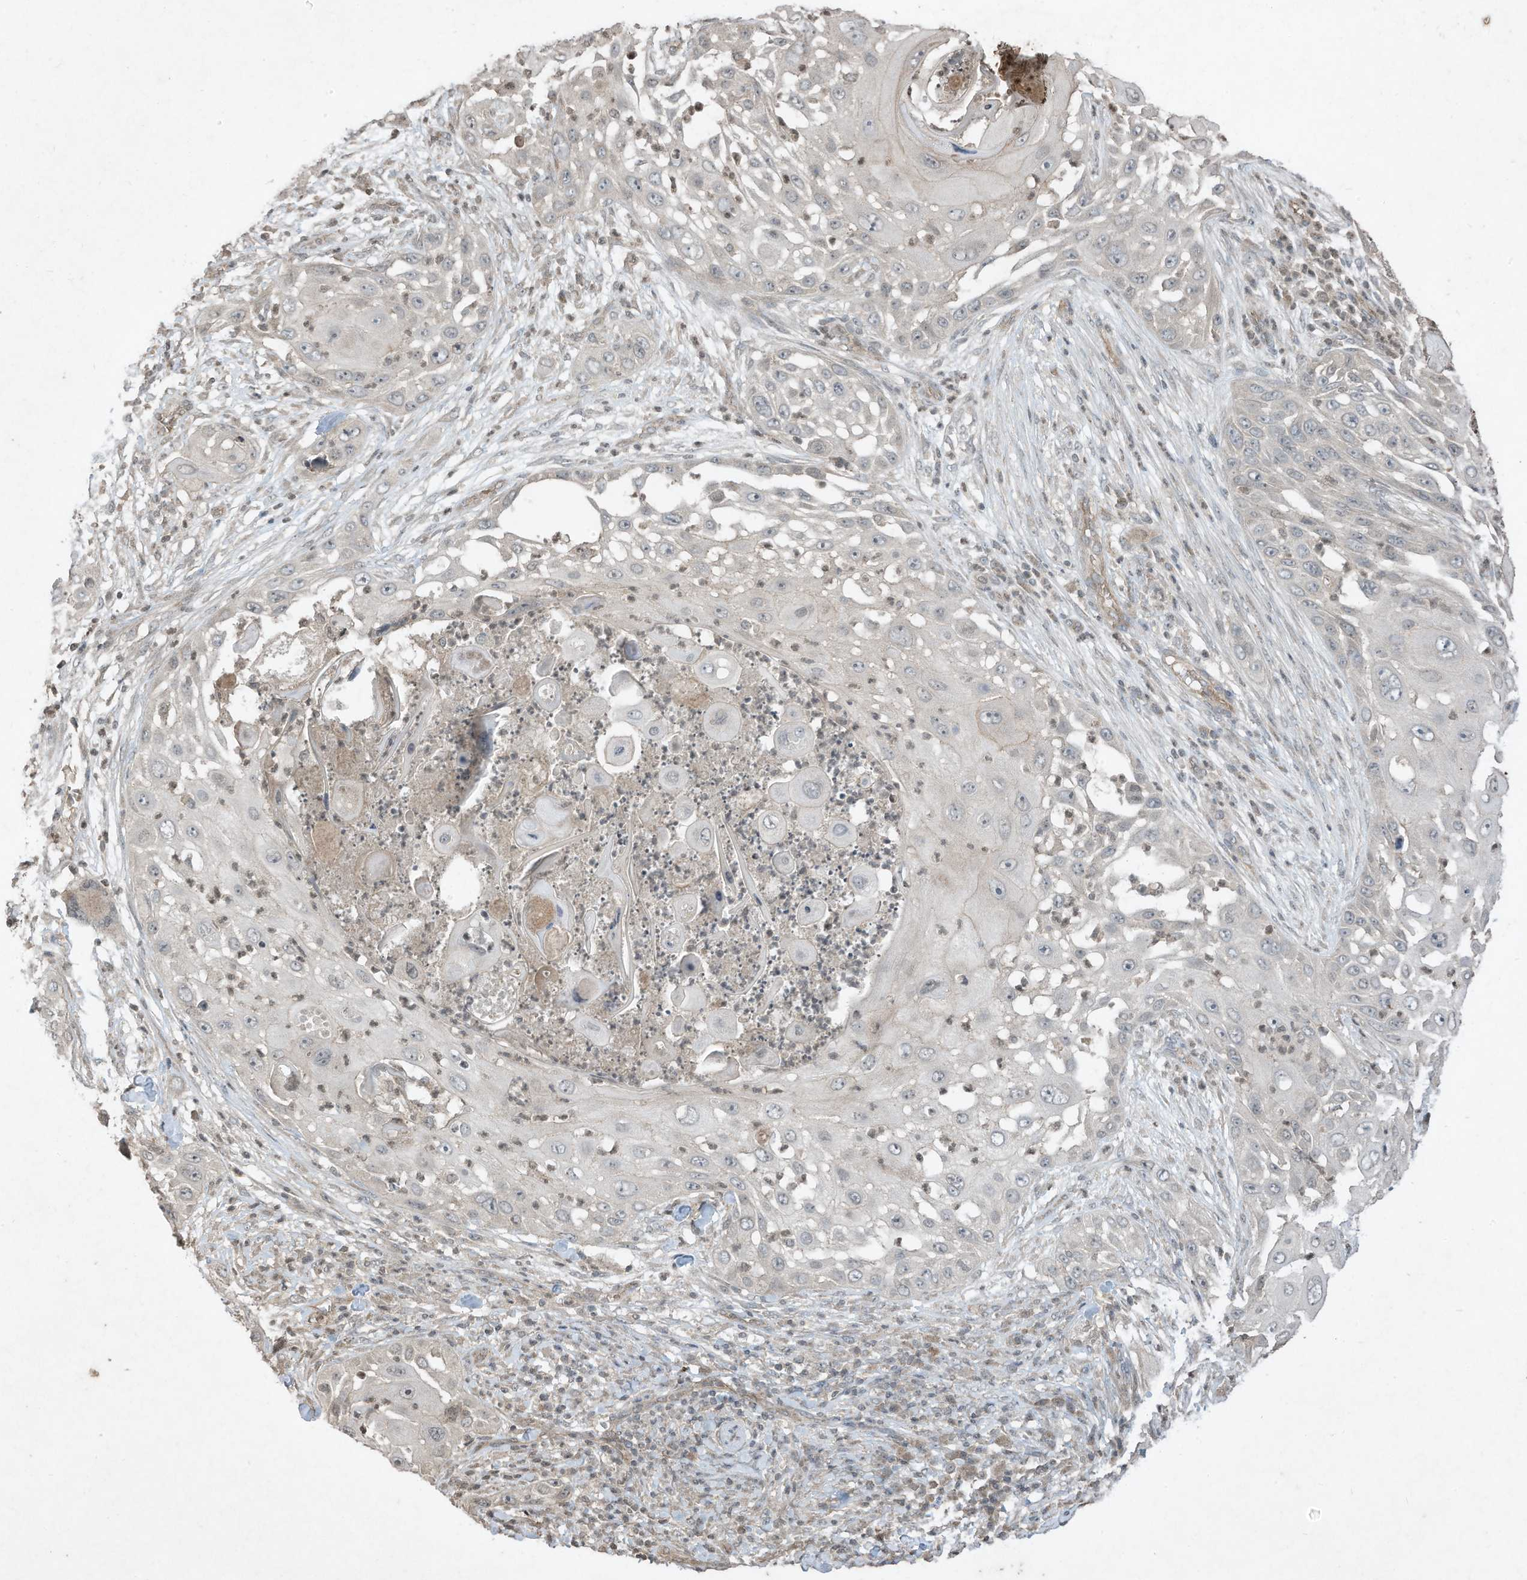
{"staining": {"intensity": "negative", "quantity": "none", "location": "none"}, "tissue": "skin cancer", "cell_type": "Tumor cells", "image_type": "cancer", "snomed": [{"axis": "morphology", "description": "Squamous cell carcinoma, NOS"}, {"axis": "topography", "description": "Skin"}], "caption": "This is a photomicrograph of immunohistochemistry staining of skin squamous cell carcinoma, which shows no staining in tumor cells.", "gene": "MATN2", "patient": {"sex": "female", "age": 44}}